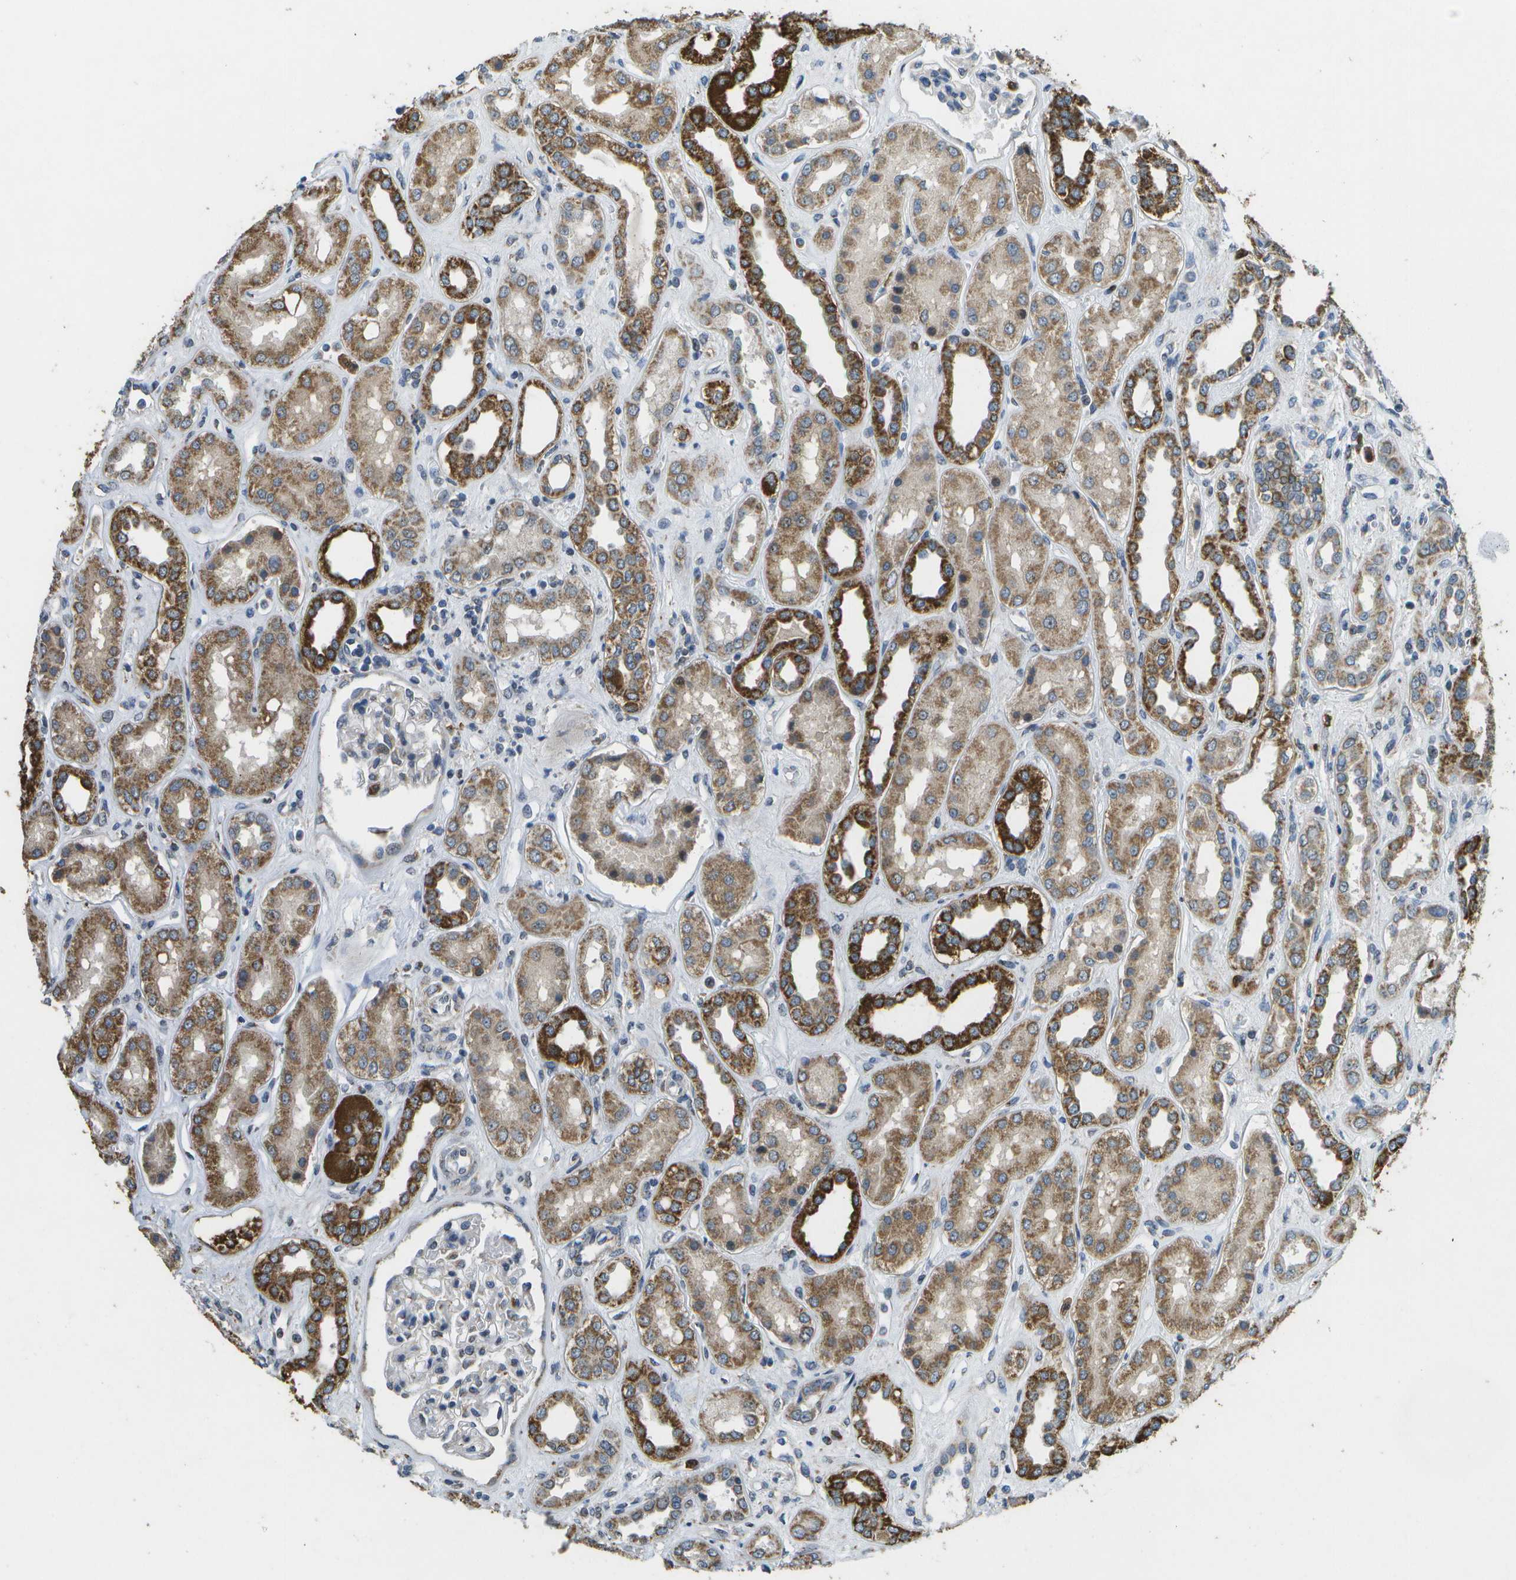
{"staining": {"intensity": "moderate", "quantity": "<25%", "location": "cytoplasmic/membranous"}, "tissue": "kidney", "cell_type": "Cells in glomeruli", "image_type": "normal", "snomed": [{"axis": "morphology", "description": "Normal tissue, NOS"}, {"axis": "topography", "description": "Kidney"}], "caption": "Cells in glomeruli display low levels of moderate cytoplasmic/membranous positivity in about <25% of cells in unremarkable human kidney. (Brightfield microscopy of DAB IHC at high magnification).", "gene": "GALNT15", "patient": {"sex": "male", "age": 59}}